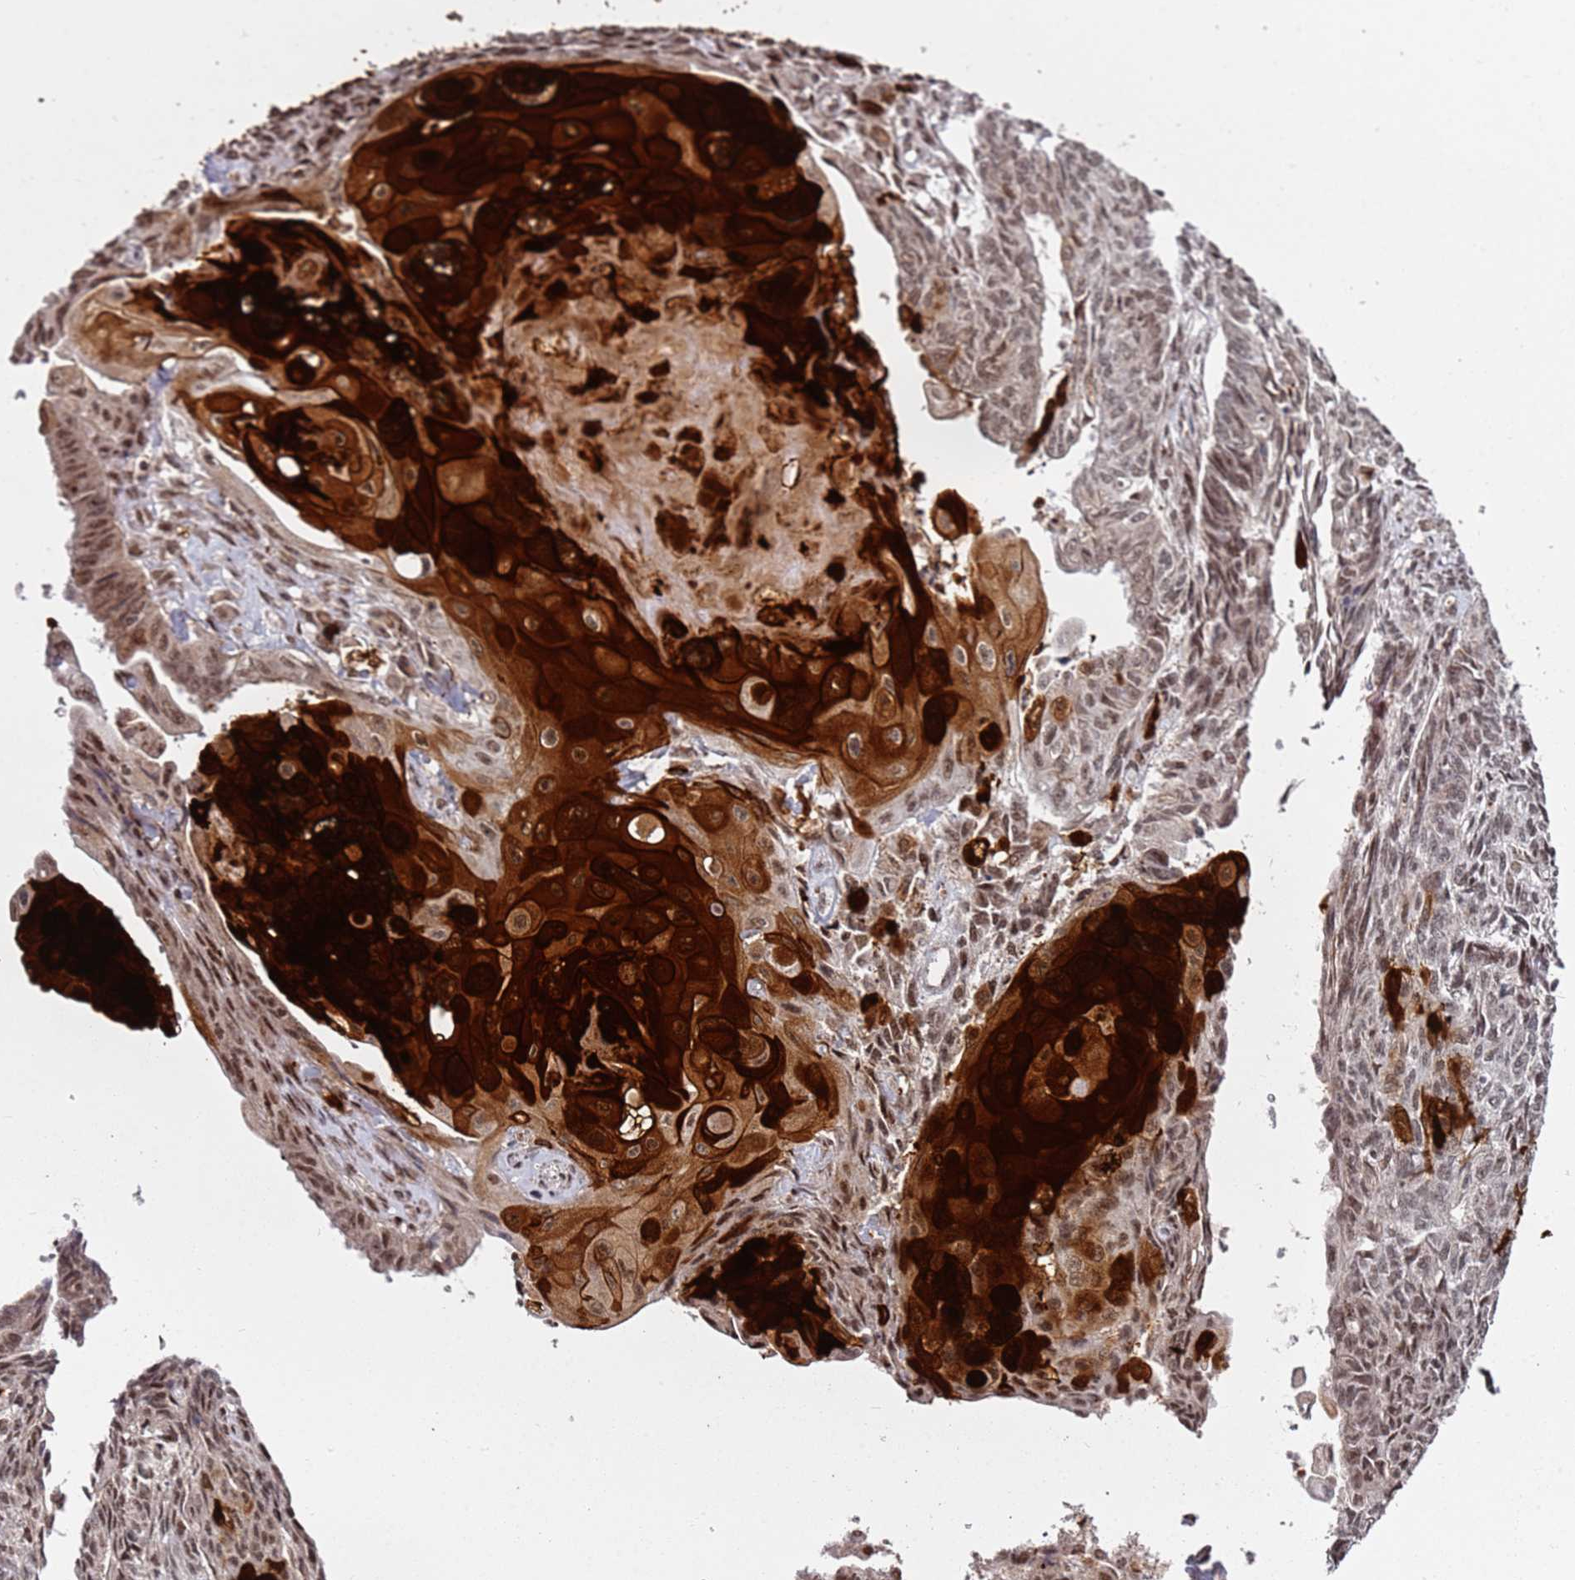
{"staining": {"intensity": "strong", "quantity": ">75%", "location": "cytoplasmic/membranous,nuclear"}, "tissue": "endometrial cancer", "cell_type": "Tumor cells", "image_type": "cancer", "snomed": [{"axis": "morphology", "description": "Adenocarcinoma, NOS"}, {"axis": "topography", "description": "Endometrium"}], "caption": "Endometrial cancer (adenocarcinoma) stained with immunohistochemistry (IHC) demonstrates strong cytoplasmic/membranous and nuclear staining in about >75% of tumor cells.", "gene": "TP53AIP1", "patient": {"sex": "female", "age": 32}}